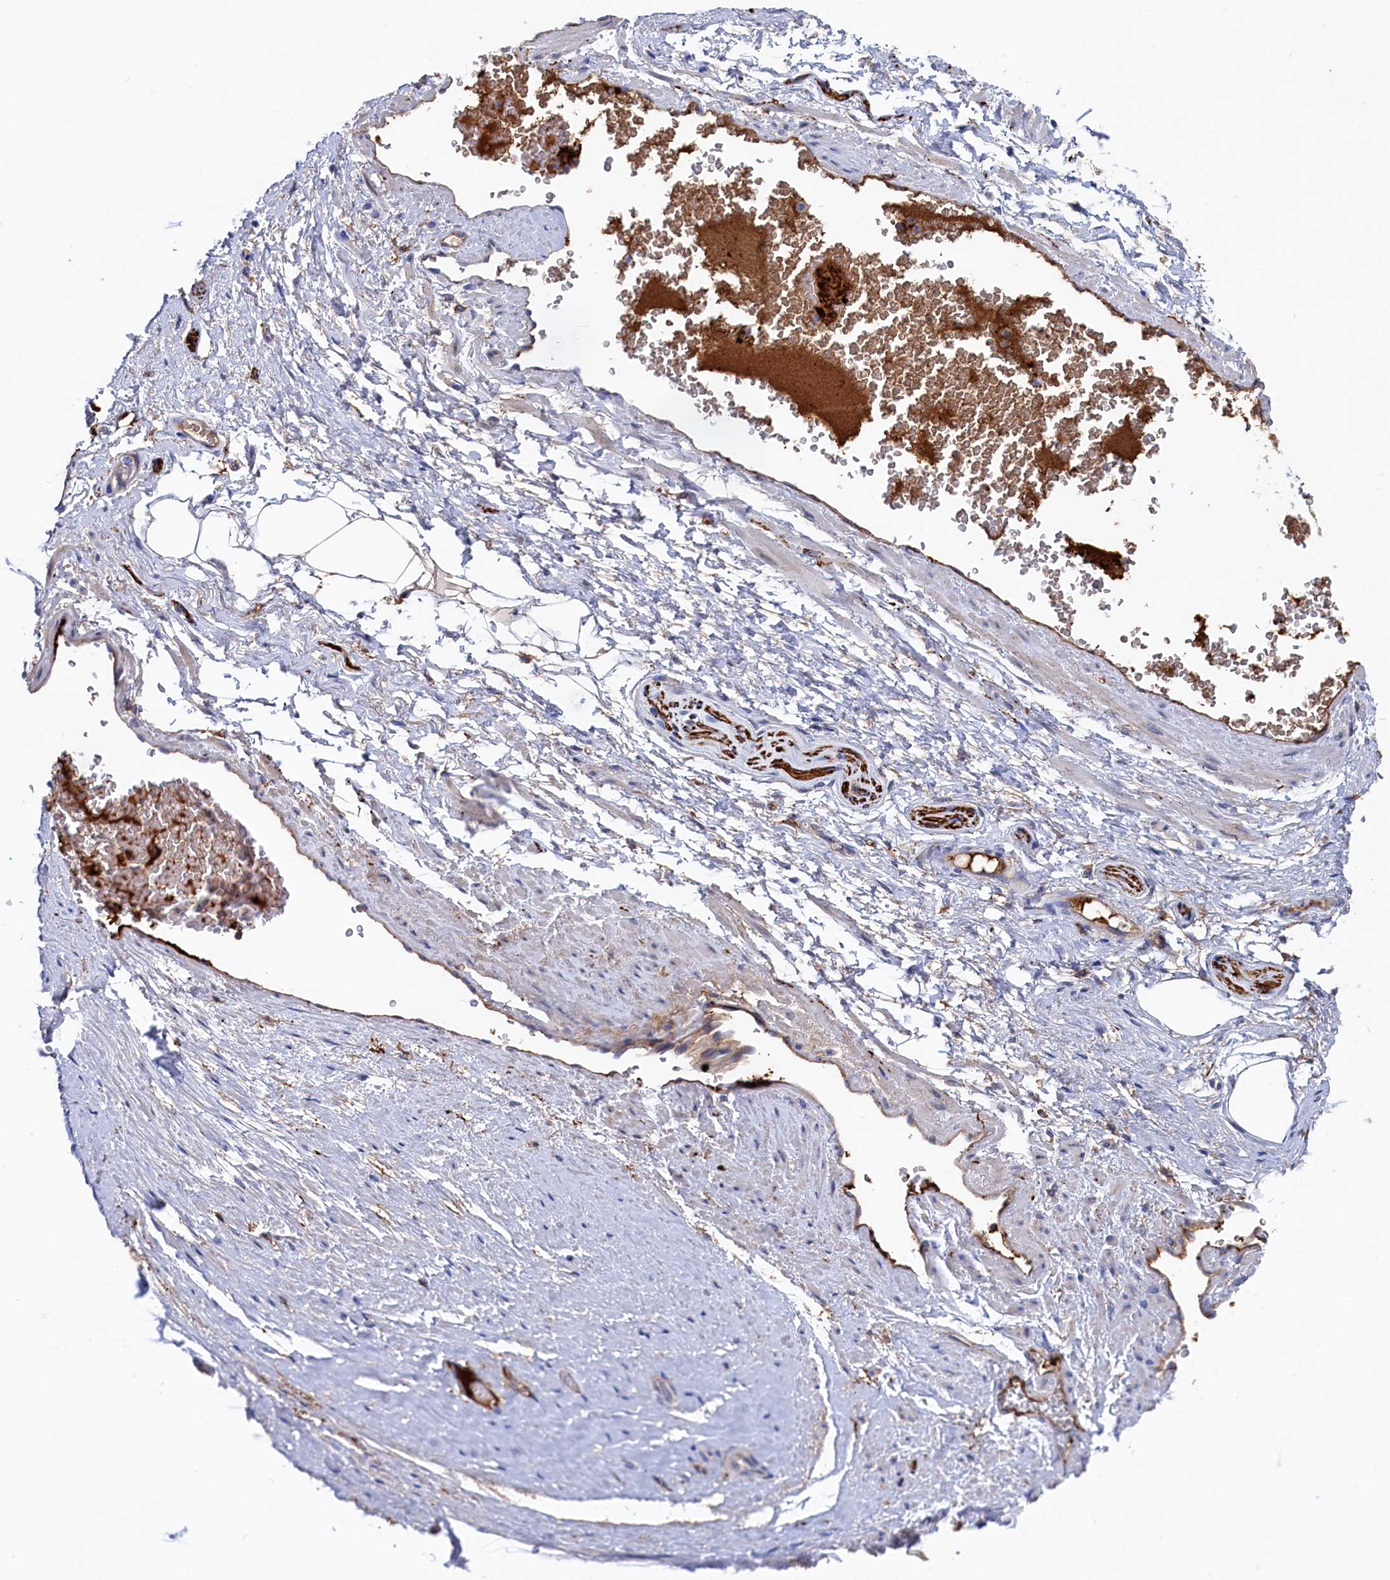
{"staining": {"intensity": "weak", "quantity": "25%-75%", "location": "cytoplasmic/membranous"}, "tissue": "adipose tissue", "cell_type": "Adipocytes", "image_type": "normal", "snomed": [{"axis": "morphology", "description": "Normal tissue, NOS"}, {"axis": "morphology", "description": "Adenocarcinoma, Low grade"}, {"axis": "topography", "description": "Prostate"}, {"axis": "topography", "description": "Peripheral nerve tissue"}], "caption": "An immunohistochemistry (IHC) micrograph of benign tissue is shown. Protein staining in brown shows weak cytoplasmic/membranous positivity in adipose tissue within adipocytes.", "gene": "C12orf73", "patient": {"sex": "male", "age": 63}}